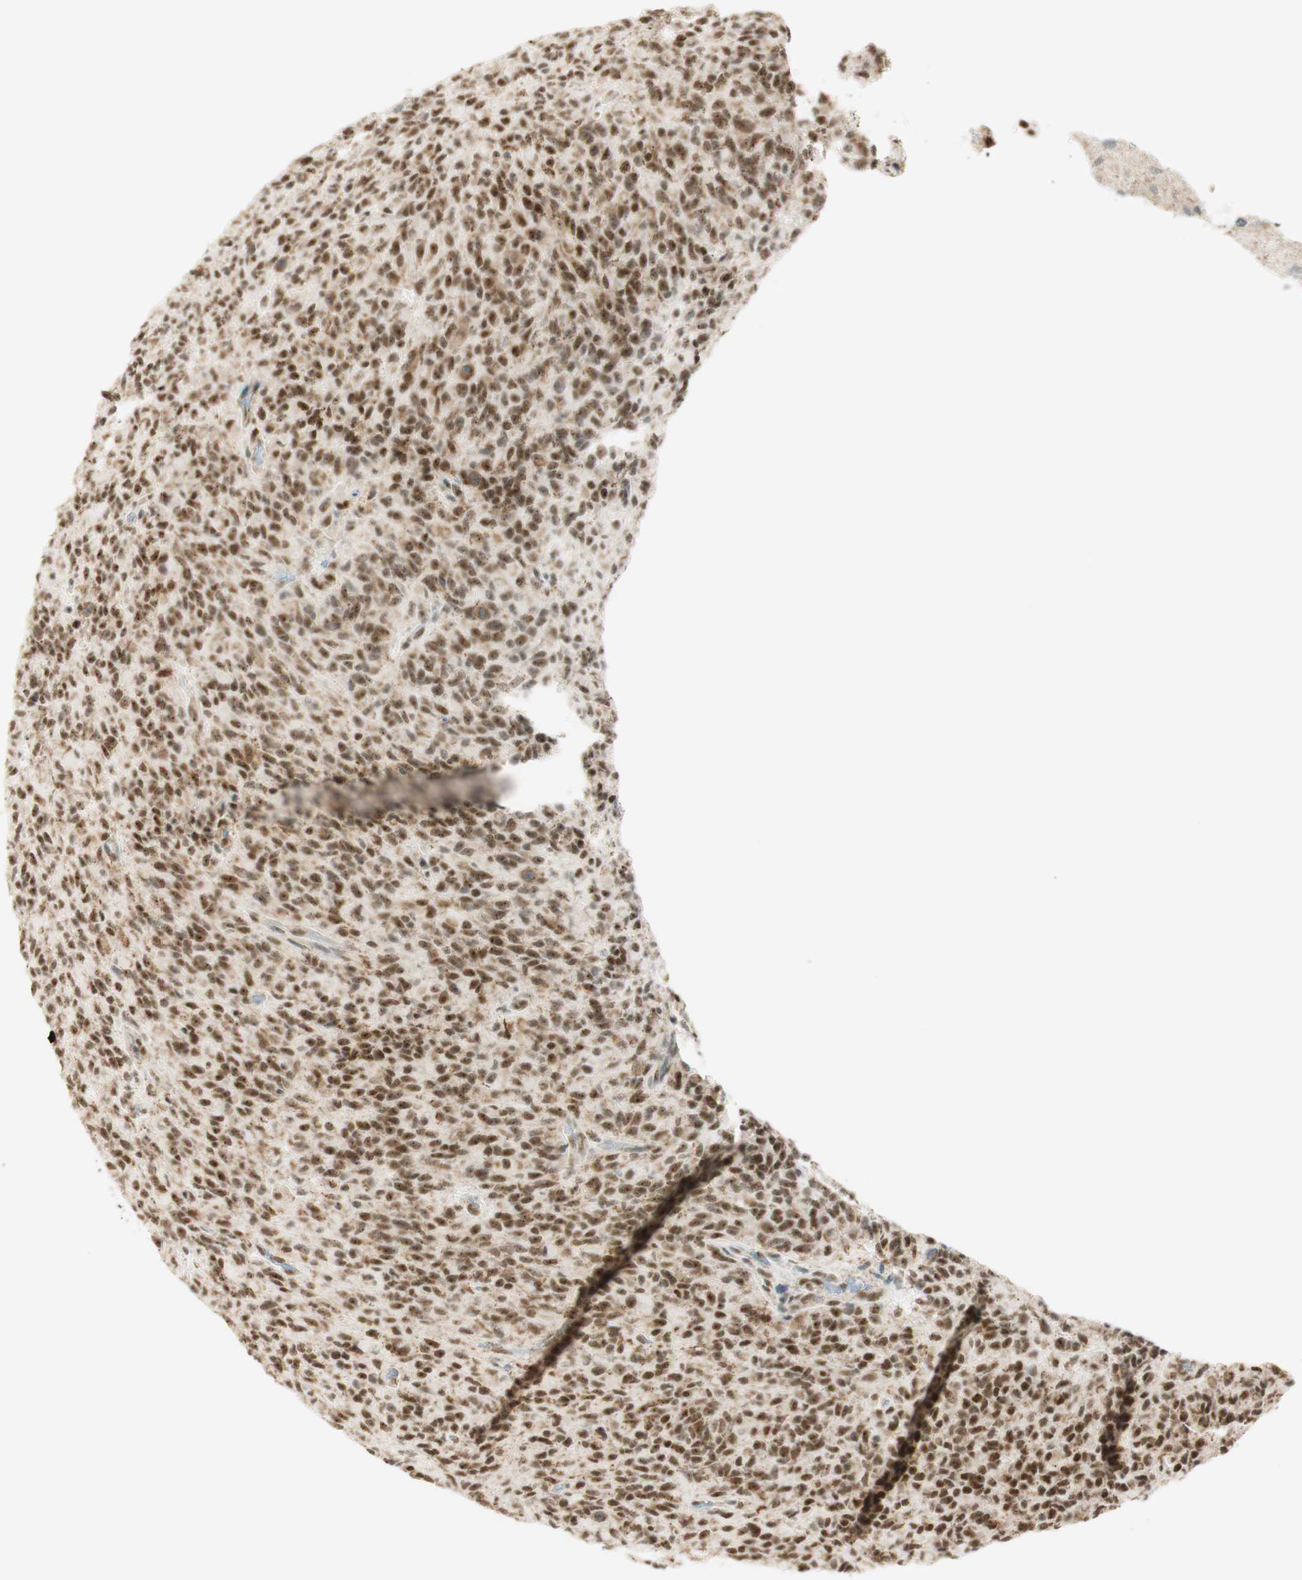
{"staining": {"intensity": "strong", "quantity": ">75%", "location": "nuclear"}, "tissue": "glioma", "cell_type": "Tumor cells", "image_type": "cancer", "snomed": [{"axis": "morphology", "description": "Glioma, malignant, High grade"}, {"axis": "topography", "description": "Brain"}], "caption": "An immunohistochemistry micrograph of tumor tissue is shown. Protein staining in brown highlights strong nuclear positivity in glioma within tumor cells.", "gene": "ZNF782", "patient": {"sex": "male", "age": 71}}